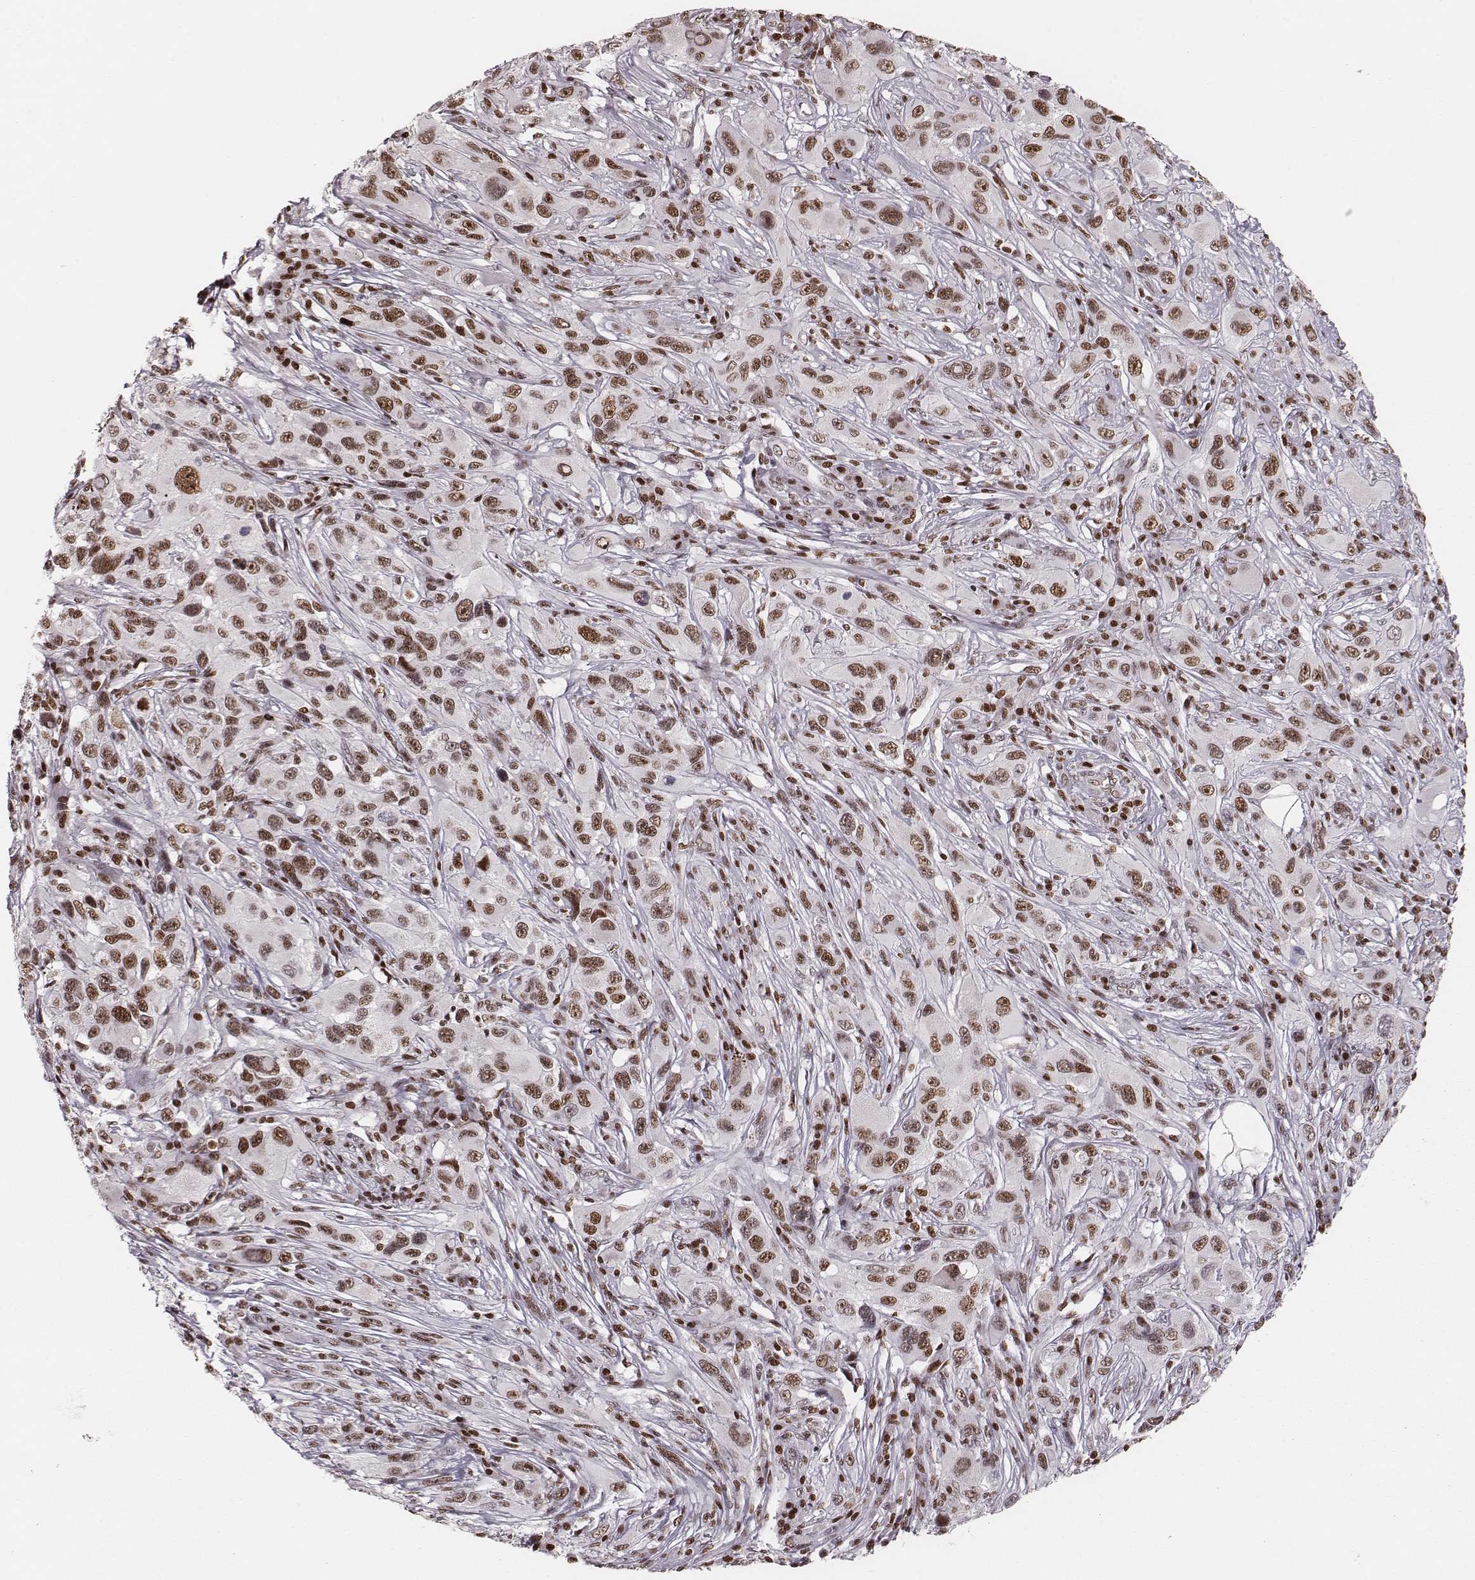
{"staining": {"intensity": "moderate", "quantity": ">75%", "location": "nuclear"}, "tissue": "melanoma", "cell_type": "Tumor cells", "image_type": "cancer", "snomed": [{"axis": "morphology", "description": "Malignant melanoma, NOS"}, {"axis": "topography", "description": "Skin"}], "caption": "An image showing moderate nuclear positivity in about >75% of tumor cells in malignant melanoma, as visualized by brown immunohistochemical staining.", "gene": "PARP1", "patient": {"sex": "male", "age": 53}}